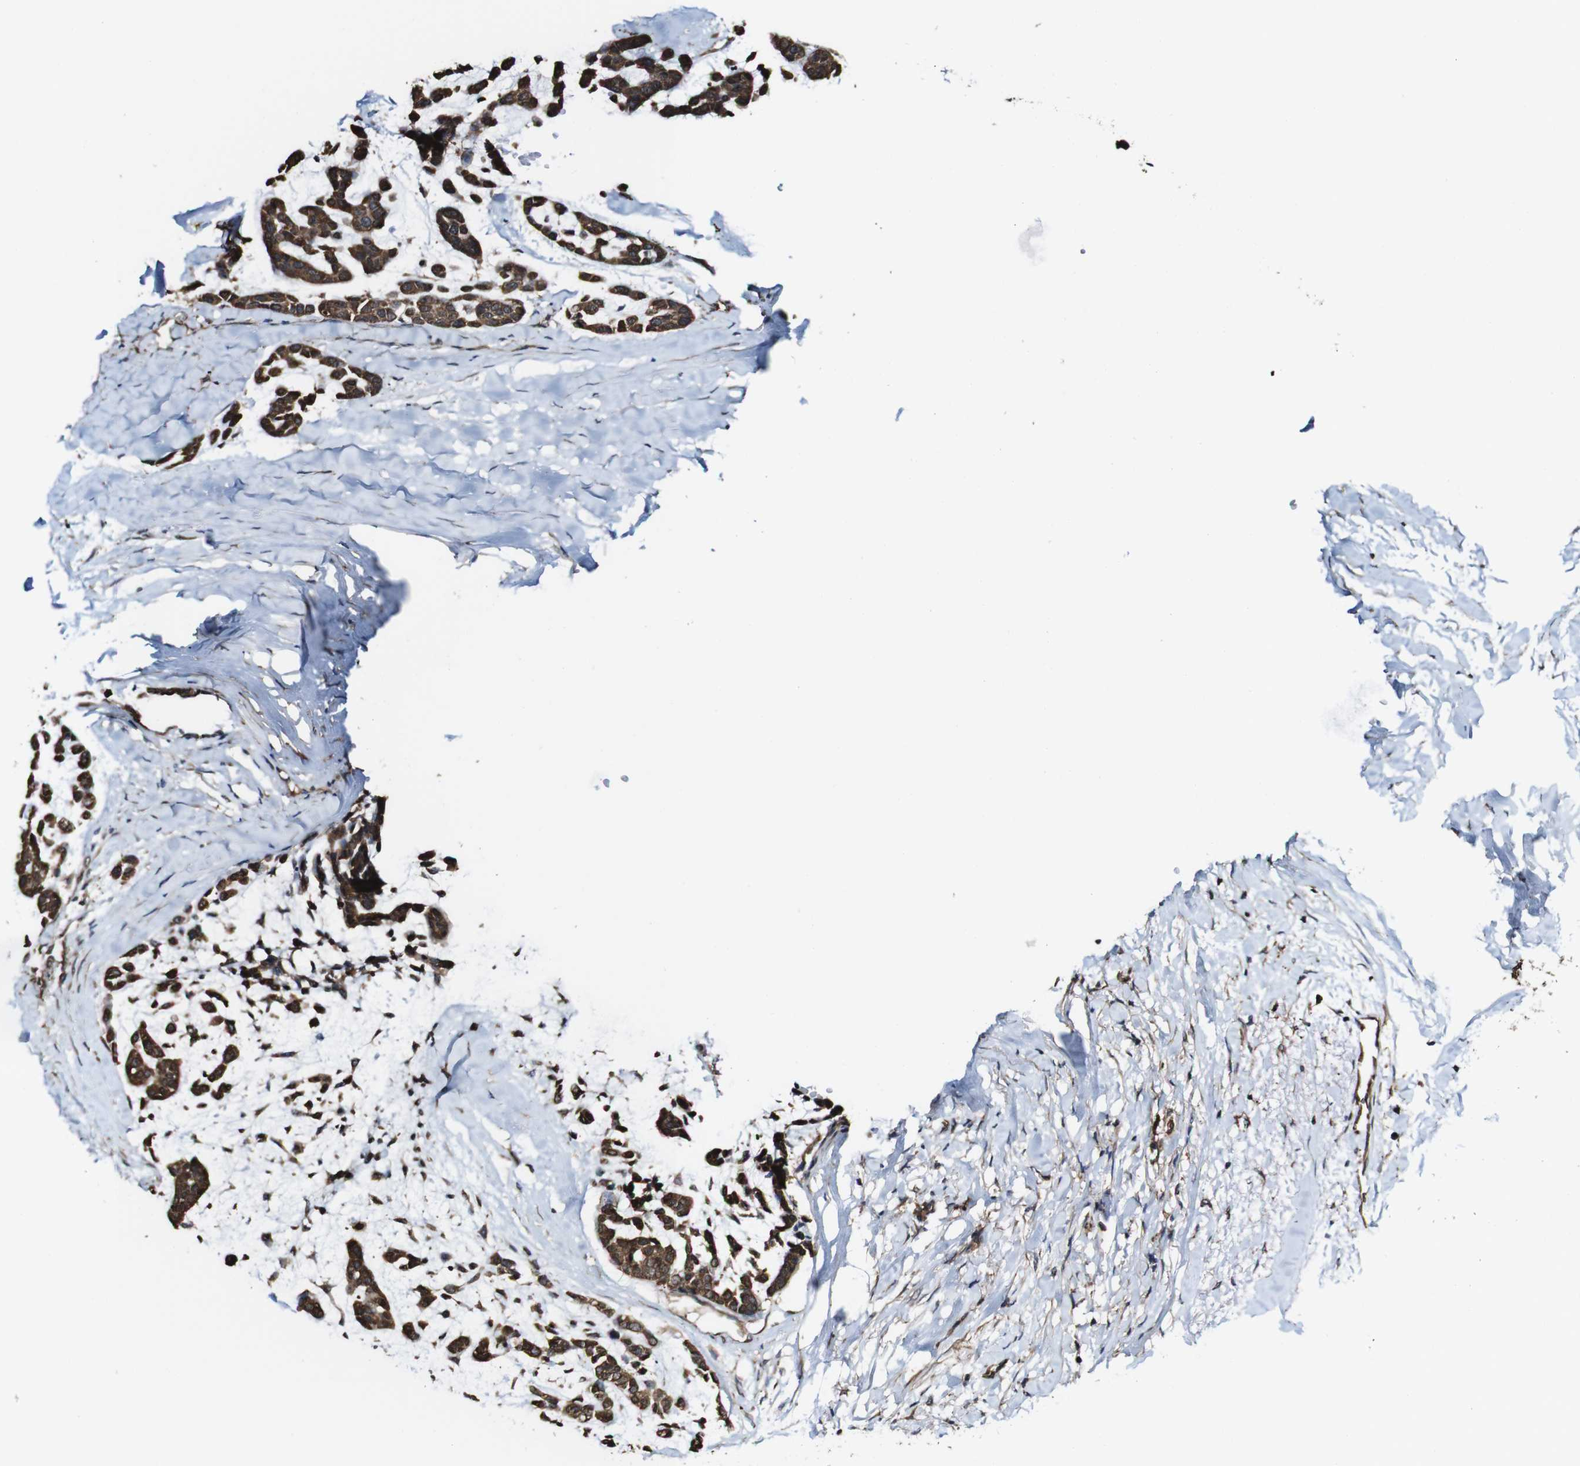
{"staining": {"intensity": "strong", "quantity": ">75%", "location": "cytoplasmic/membranous"}, "tissue": "head and neck cancer", "cell_type": "Tumor cells", "image_type": "cancer", "snomed": [{"axis": "morphology", "description": "Adenocarcinoma, NOS"}, {"axis": "morphology", "description": "Adenoma, NOS"}, {"axis": "topography", "description": "Head-Neck"}], "caption": "Immunohistochemical staining of human head and neck cancer (adenoma) demonstrates high levels of strong cytoplasmic/membranous protein staining in about >75% of tumor cells.", "gene": "PTPRR", "patient": {"sex": "female", "age": 55}}